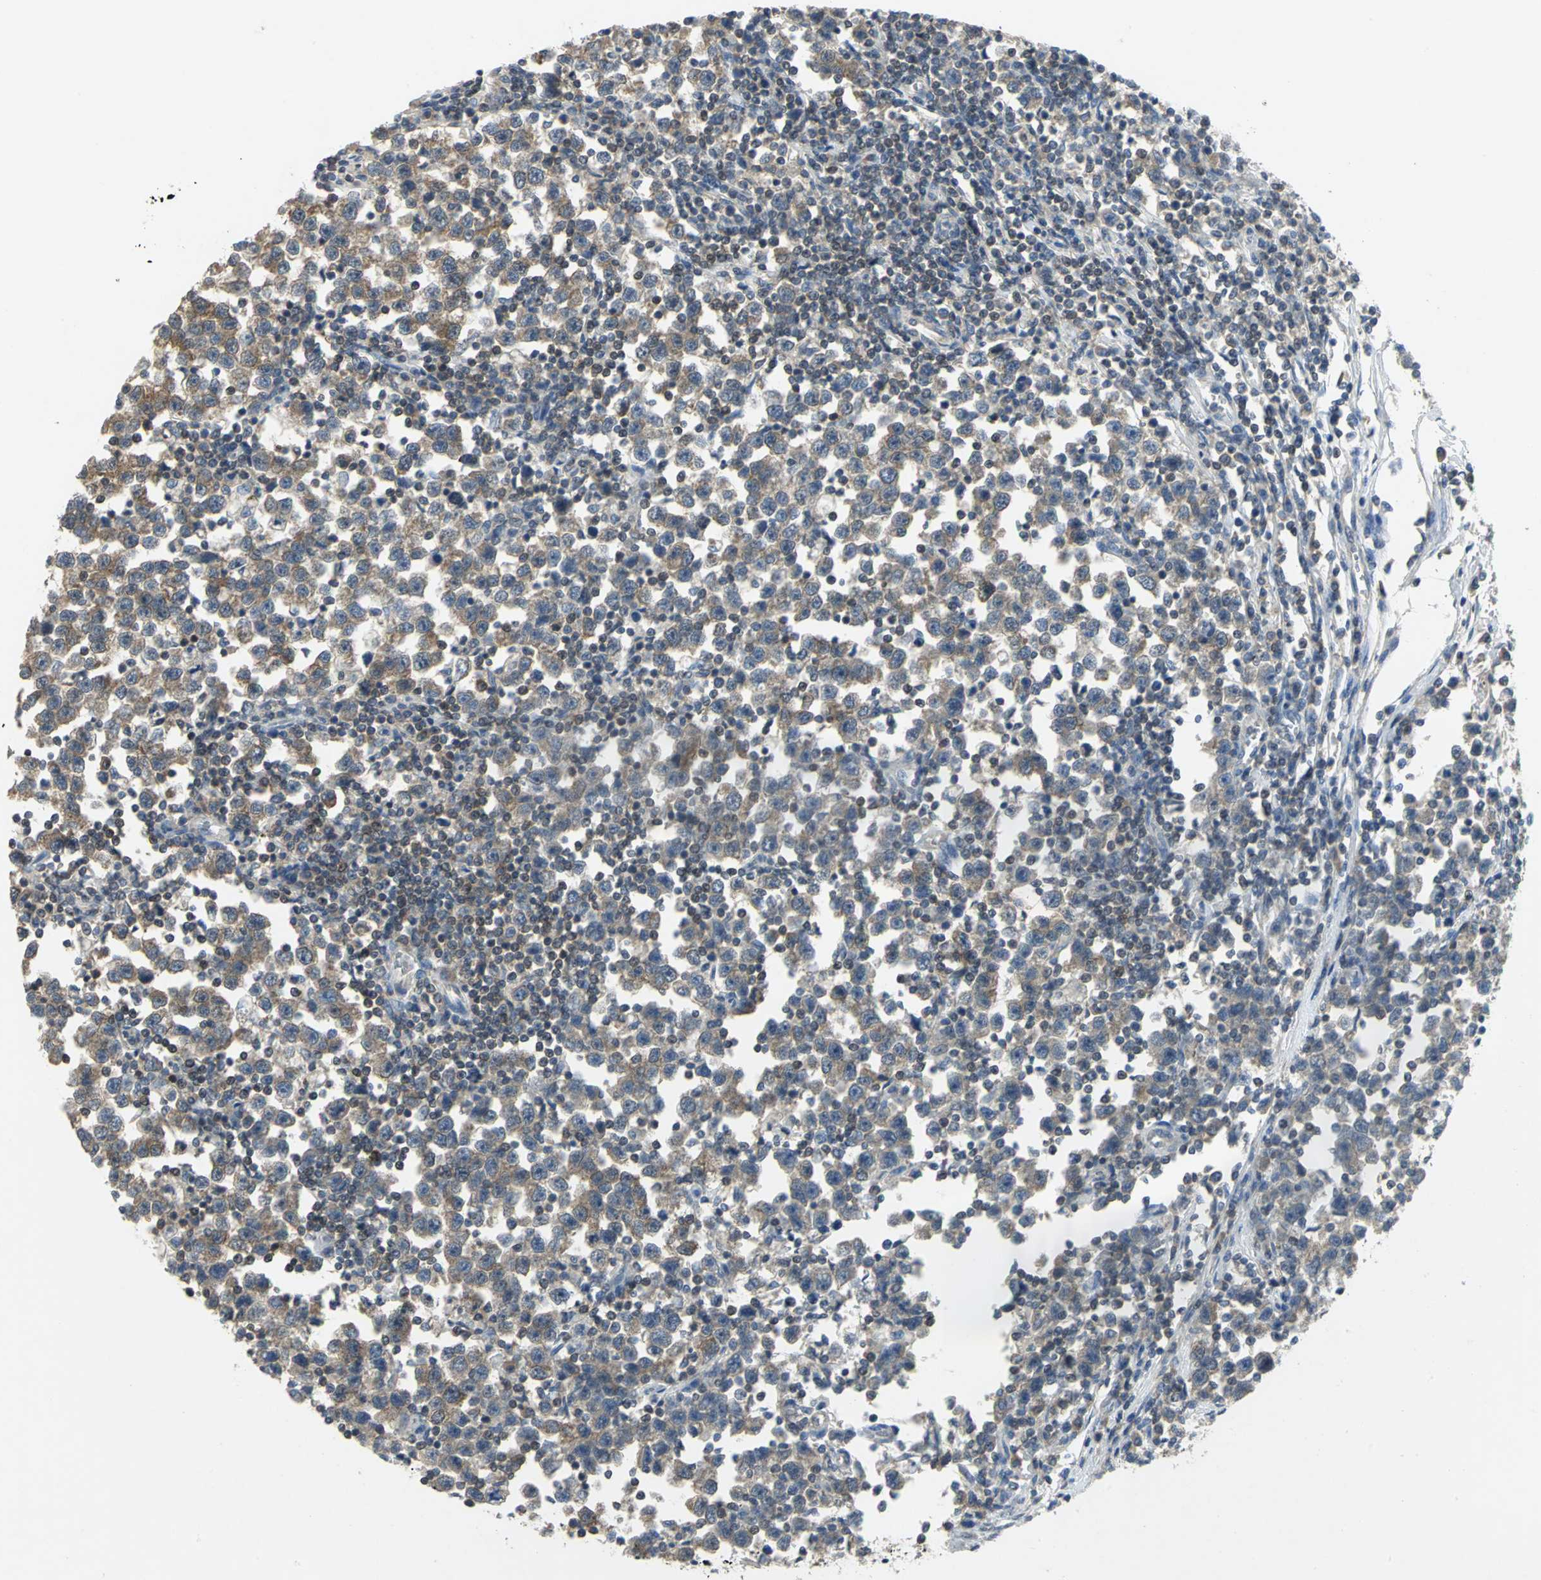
{"staining": {"intensity": "moderate", "quantity": ">75%", "location": "cytoplasmic/membranous"}, "tissue": "testis cancer", "cell_type": "Tumor cells", "image_type": "cancer", "snomed": [{"axis": "morphology", "description": "Seminoma, NOS"}, {"axis": "topography", "description": "Testis"}], "caption": "Immunohistochemistry micrograph of testis cancer stained for a protein (brown), which reveals medium levels of moderate cytoplasmic/membranous positivity in approximately >75% of tumor cells.", "gene": "PPIA", "patient": {"sex": "male", "age": 43}}